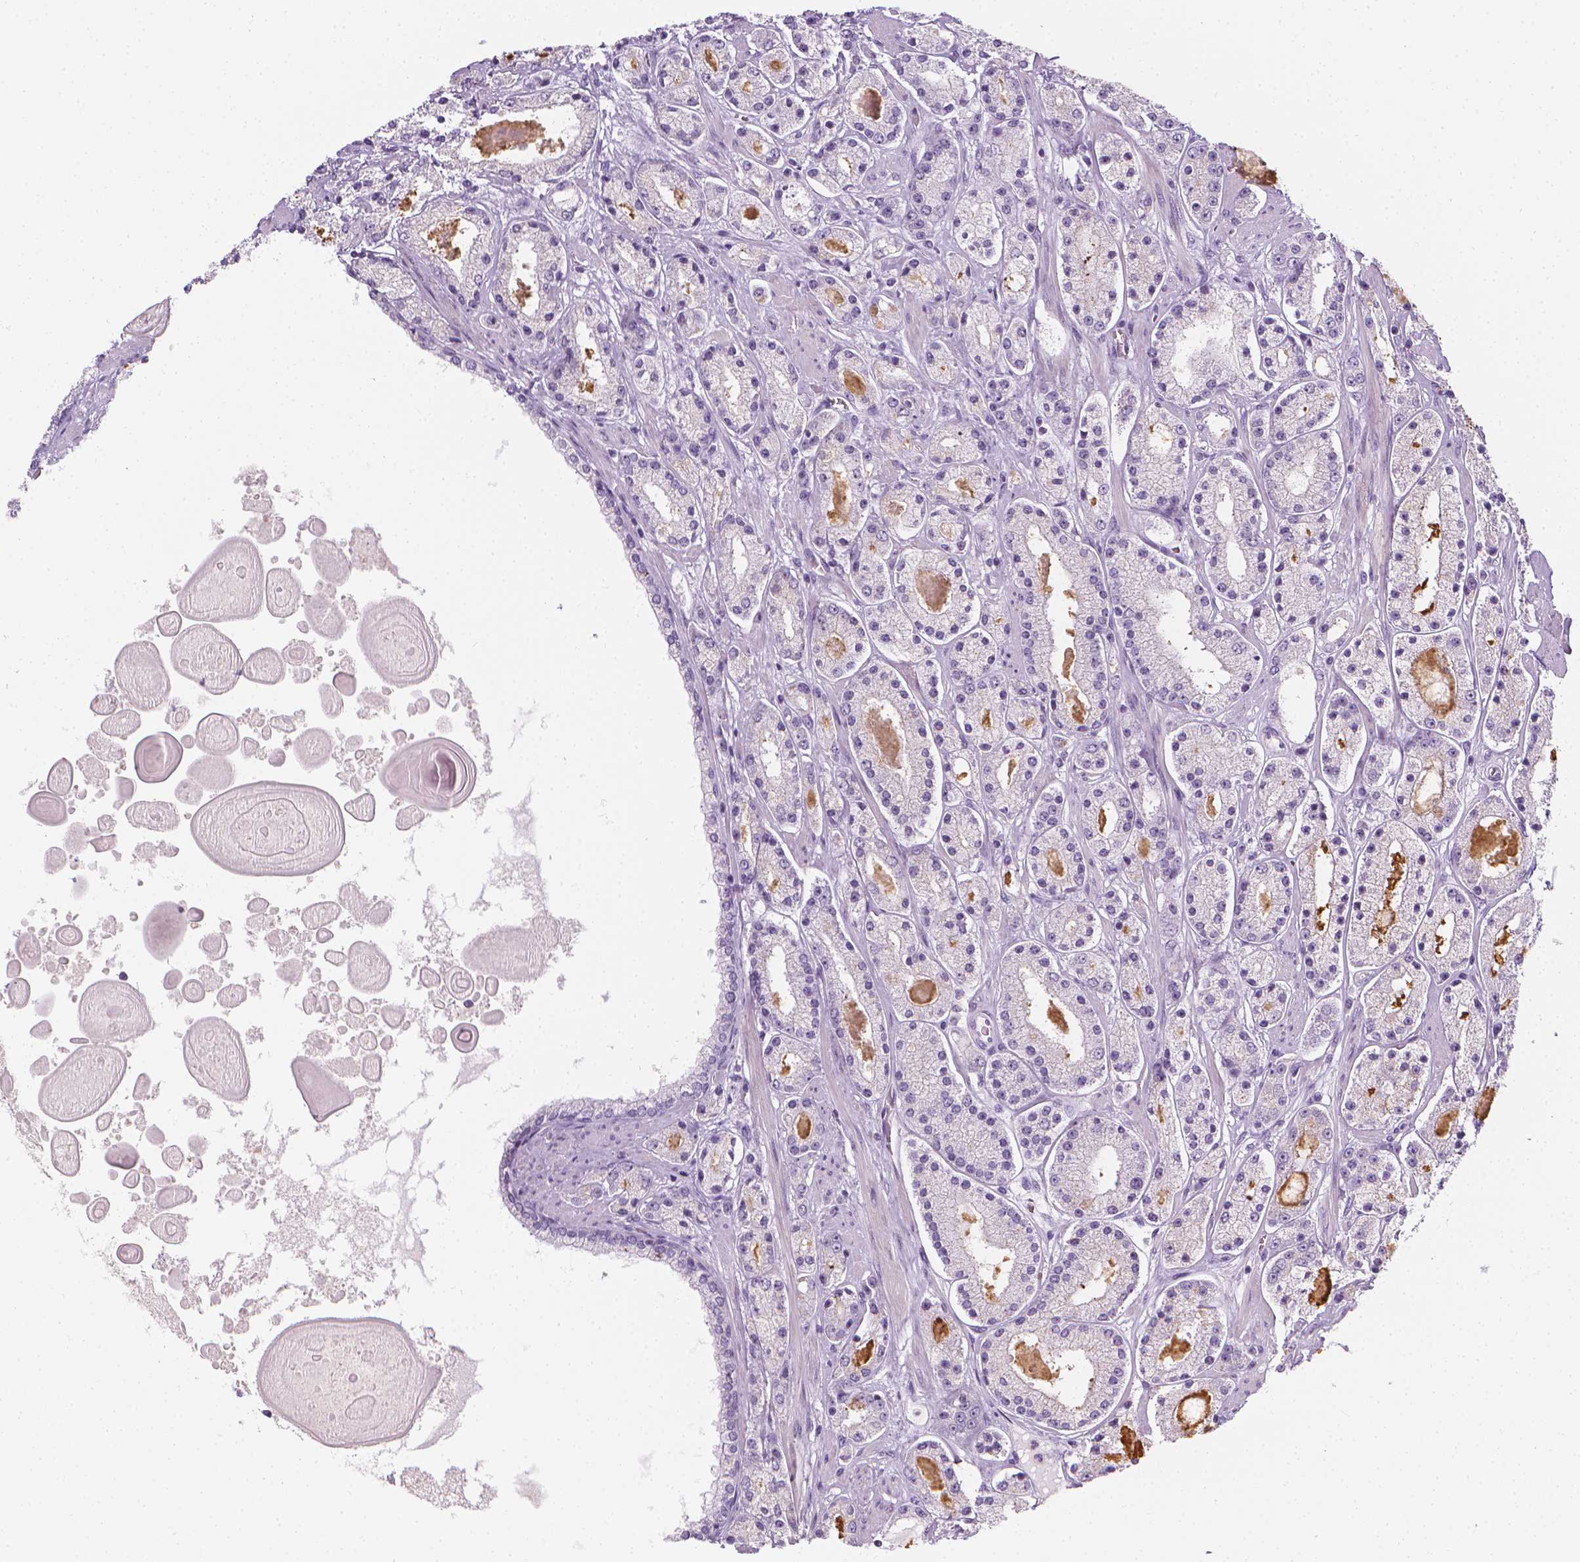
{"staining": {"intensity": "negative", "quantity": "none", "location": "none"}, "tissue": "prostate cancer", "cell_type": "Tumor cells", "image_type": "cancer", "snomed": [{"axis": "morphology", "description": "Adenocarcinoma, High grade"}, {"axis": "topography", "description": "Prostate"}], "caption": "The photomicrograph shows no staining of tumor cells in adenocarcinoma (high-grade) (prostate). (DAB IHC, high magnification).", "gene": "DCAF8L1", "patient": {"sex": "male", "age": 67}}